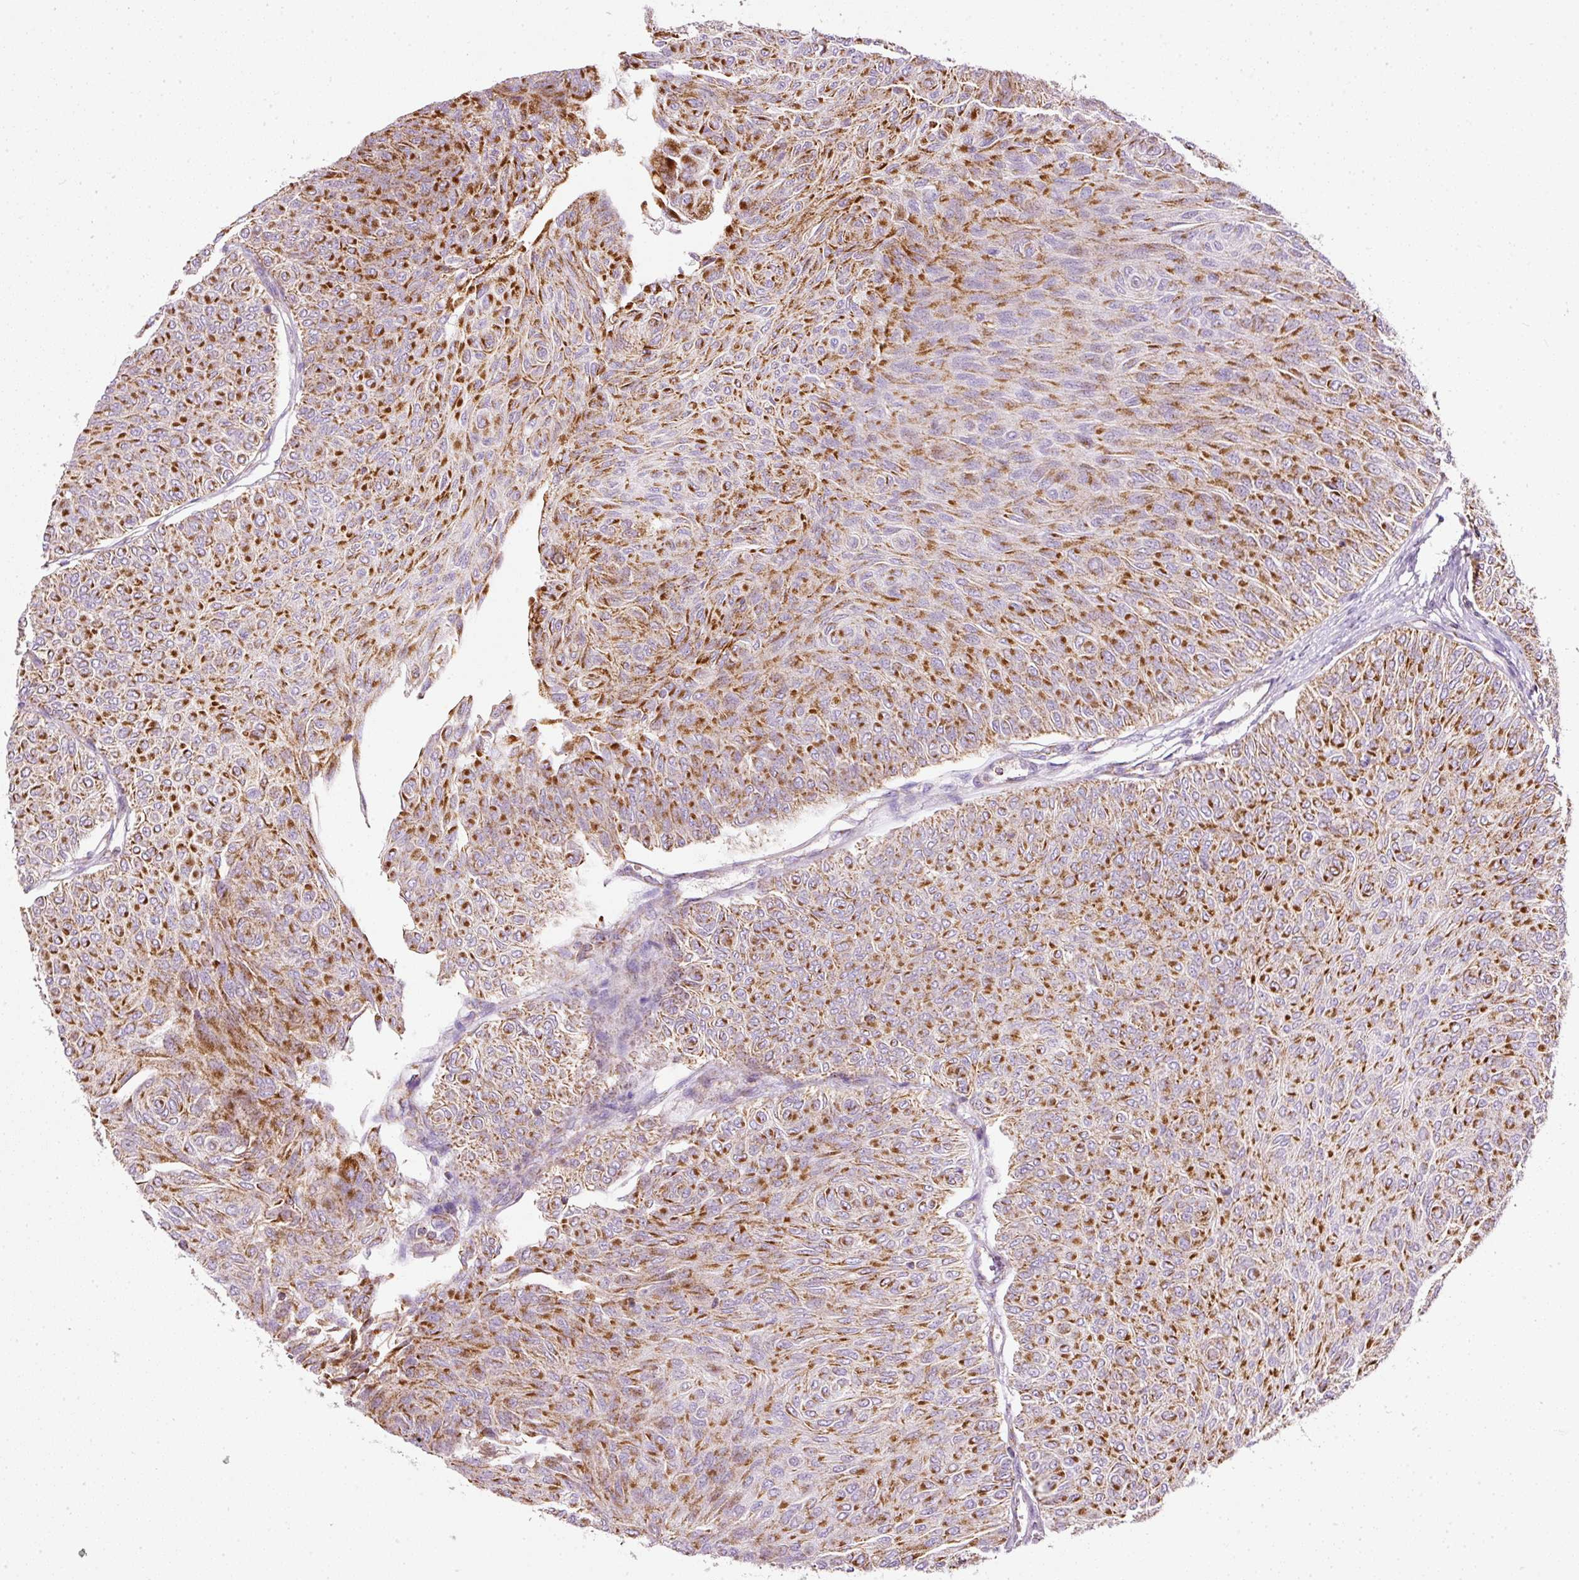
{"staining": {"intensity": "strong", "quantity": "25%-75%", "location": "cytoplasmic/membranous"}, "tissue": "urothelial cancer", "cell_type": "Tumor cells", "image_type": "cancer", "snomed": [{"axis": "morphology", "description": "Urothelial carcinoma, Low grade"}, {"axis": "topography", "description": "Urinary bladder"}], "caption": "Urothelial carcinoma (low-grade) stained for a protein (brown) displays strong cytoplasmic/membranous positive staining in about 25%-75% of tumor cells.", "gene": "SDHA", "patient": {"sex": "male", "age": 78}}